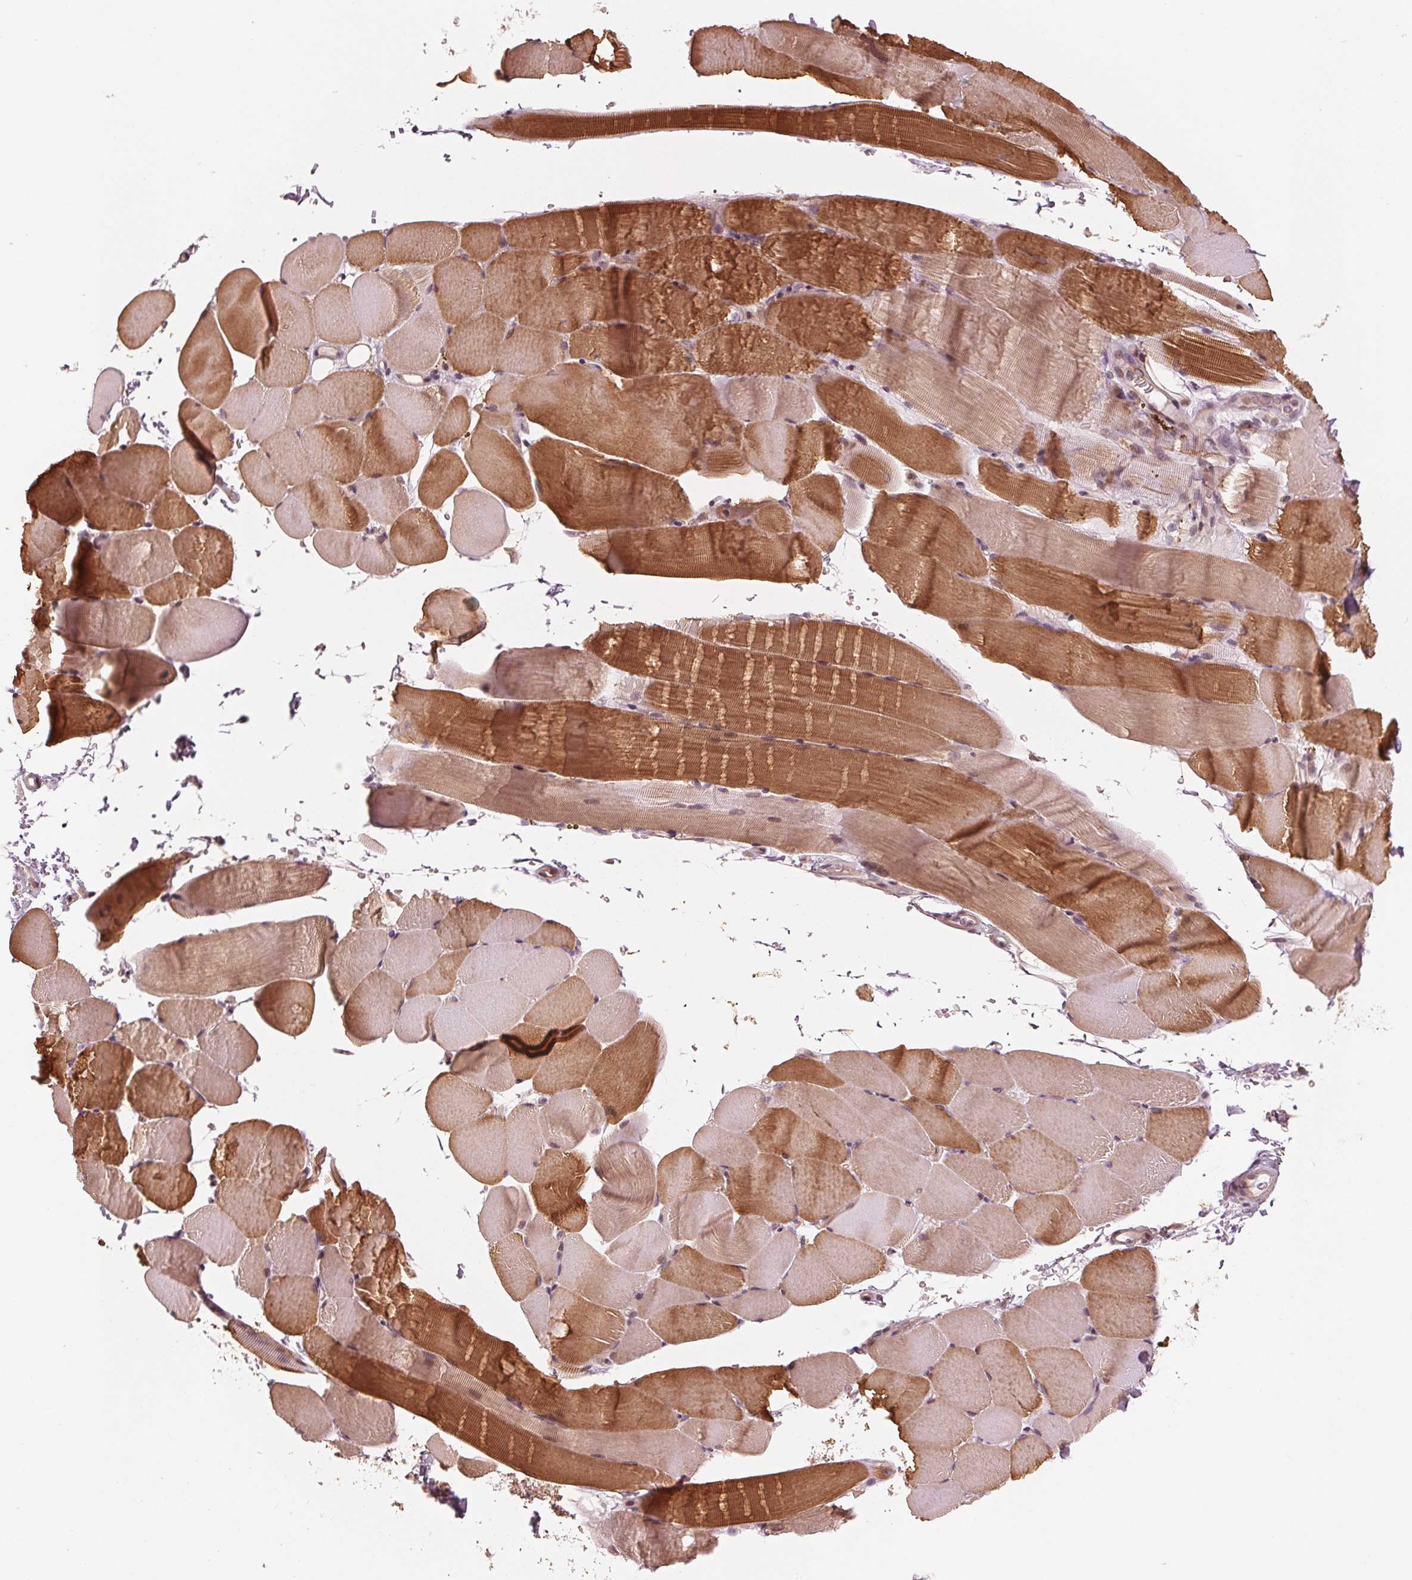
{"staining": {"intensity": "moderate", "quantity": "25%-75%", "location": "cytoplasmic/membranous"}, "tissue": "skeletal muscle", "cell_type": "Myocytes", "image_type": "normal", "snomed": [{"axis": "morphology", "description": "Normal tissue, NOS"}, {"axis": "topography", "description": "Skeletal muscle"}], "caption": "High-power microscopy captured an immunohistochemistry histopathology image of unremarkable skeletal muscle, revealing moderate cytoplasmic/membranous expression in approximately 25%-75% of myocytes.", "gene": "CMIP", "patient": {"sex": "female", "age": 37}}